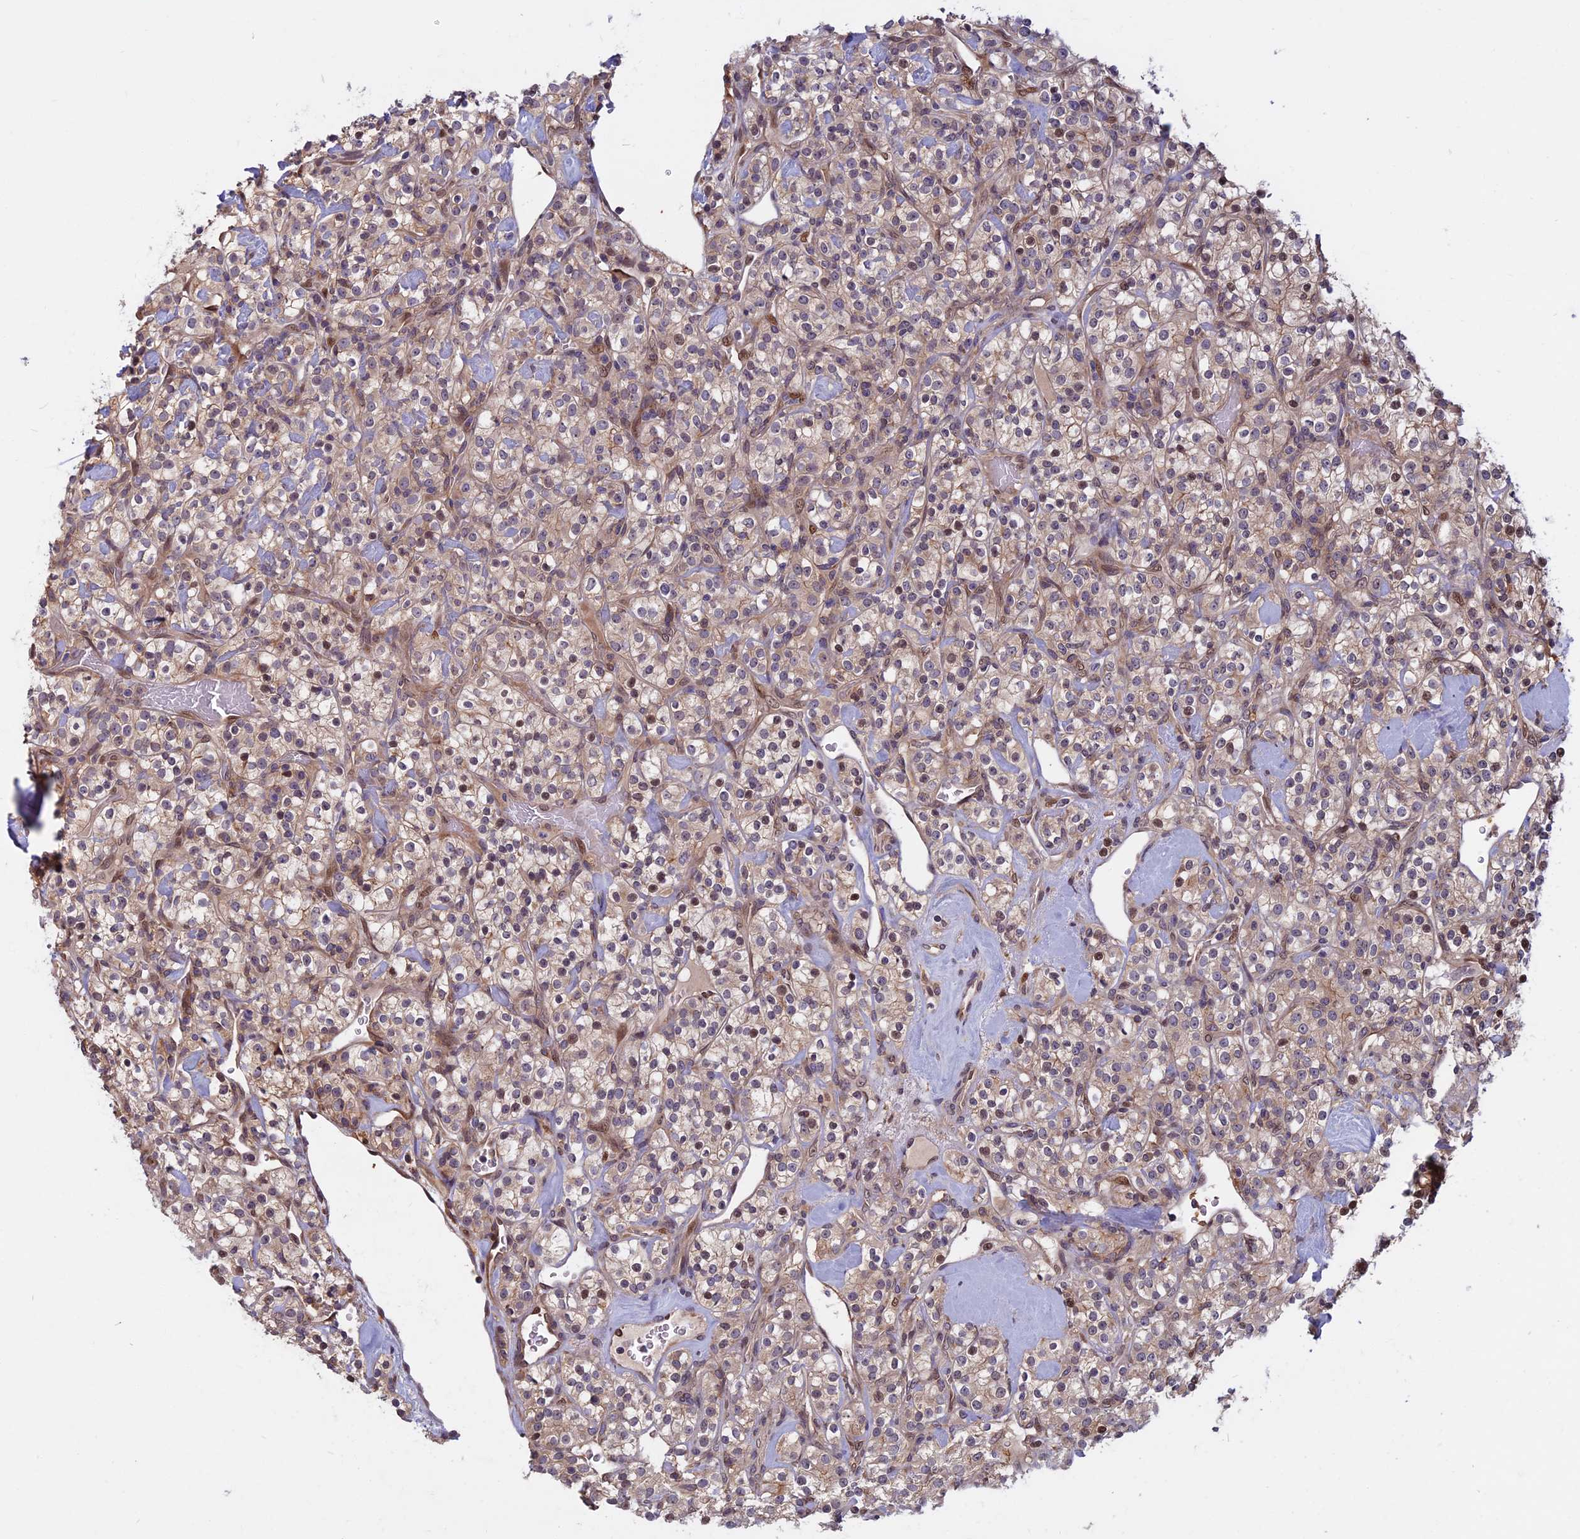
{"staining": {"intensity": "weak", "quantity": "25%-75%", "location": "cytoplasmic/membranous,nuclear"}, "tissue": "renal cancer", "cell_type": "Tumor cells", "image_type": "cancer", "snomed": [{"axis": "morphology", "description": "Adenocarcinoma, NOS"}, {"axis": "topography", "description": "Kidney"}], "caption": "Protein staining of renal cancer tissue shows weak cytoplasmic/membranous and nuclear expression in about 25%-75% of tumor cells. Using DAB (3,3'-diaminobenzidine) (brown) and hematoxylin (blue) stains, captured at high magnification using brightfield microscopy.", "gene": "SPG11", "patient": {"sex": "male", "age": 77}}